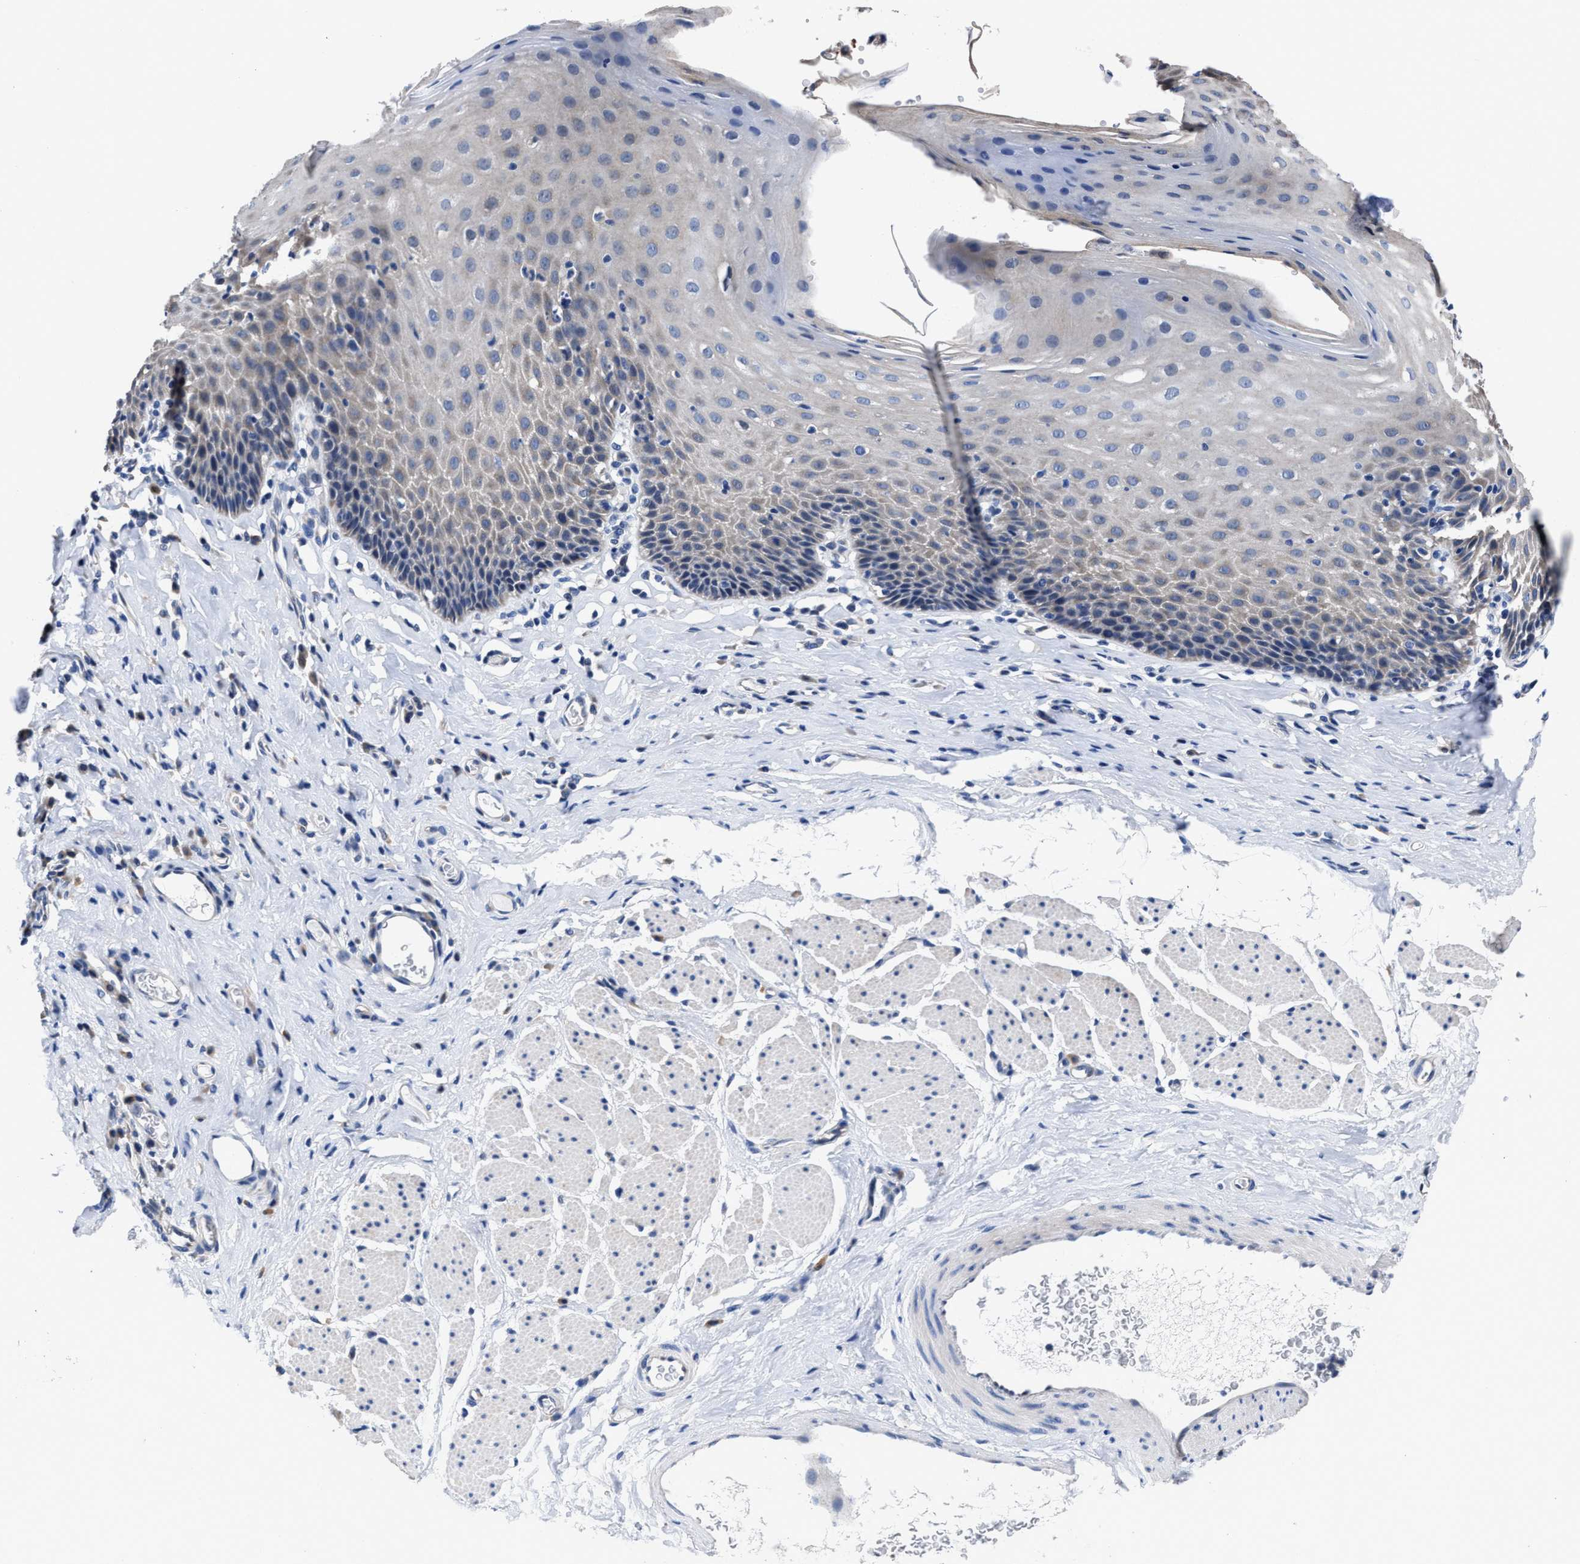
{"staining": {"intensity": "weak", "quantity": "<25%", "location": "cytoplasmic/membranous"}, "tissue": "esophagus", "cell_type": "Squamous epithelial cells", "image_type": "normal", "snomed": [{"axis": "morphology", "description": "Normal tissue, NOS"}, {"axis": "topography", "description": "Esophagus"}], "caption": "Histopathology image shows no protein positivity in squamous epithelial cells of unremarkable esophagus. The staining is performed using DAB (3,3'-diaminobenzidine) brown chromogen with nuclei counter-stained in using hematoxylin.", "gene": "HOOK1", "patient": {"sex": "female", "age": 61}}